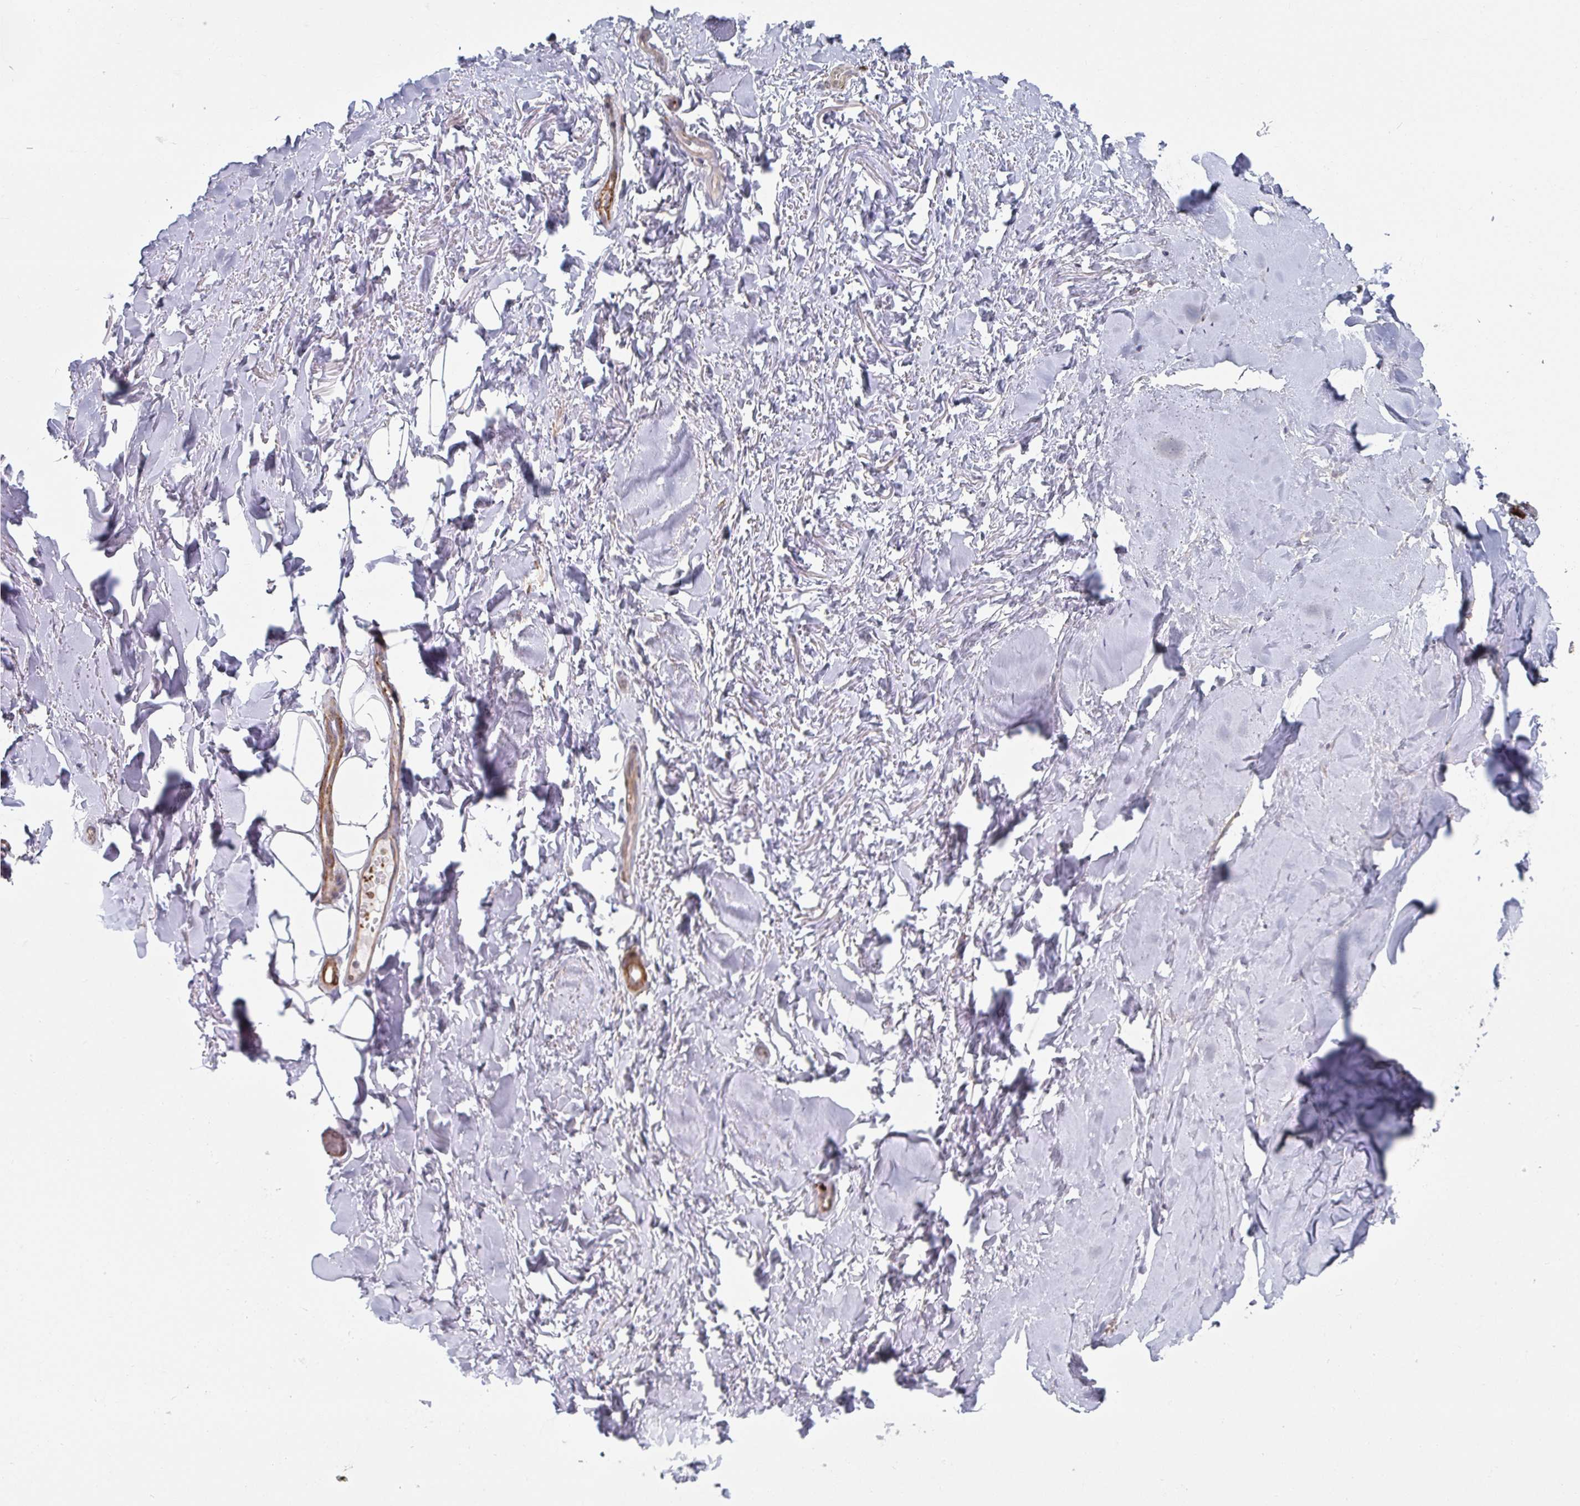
{"staining": {"intensity": "negative", "quantity": "none", "location": "none"}, "tissue": "adipose tissue", "cell_type": "Adipocytes", "image_type": "normal", "snomed": [{"axis": "morphology", "description": "Normal tissue, NOS"}, {"axis": "topography", "description": "Cartilage tissue"}, {"axis": "topography", "description": "Nasopharynx"}, {"axis": "topography", "description": "Thyroid gland"}], "caption": "Immunohistochemistry (IHC) photomicrograph of benign adipose tissue: human adipose tissue stained with DAB (3,3'-diaminobenzidine) reveals no significant protein expression in adipocytes. Nuclei are stained in blue.", "gene": "NEURL4", "patient": {"sex": "male", "age": 63}}